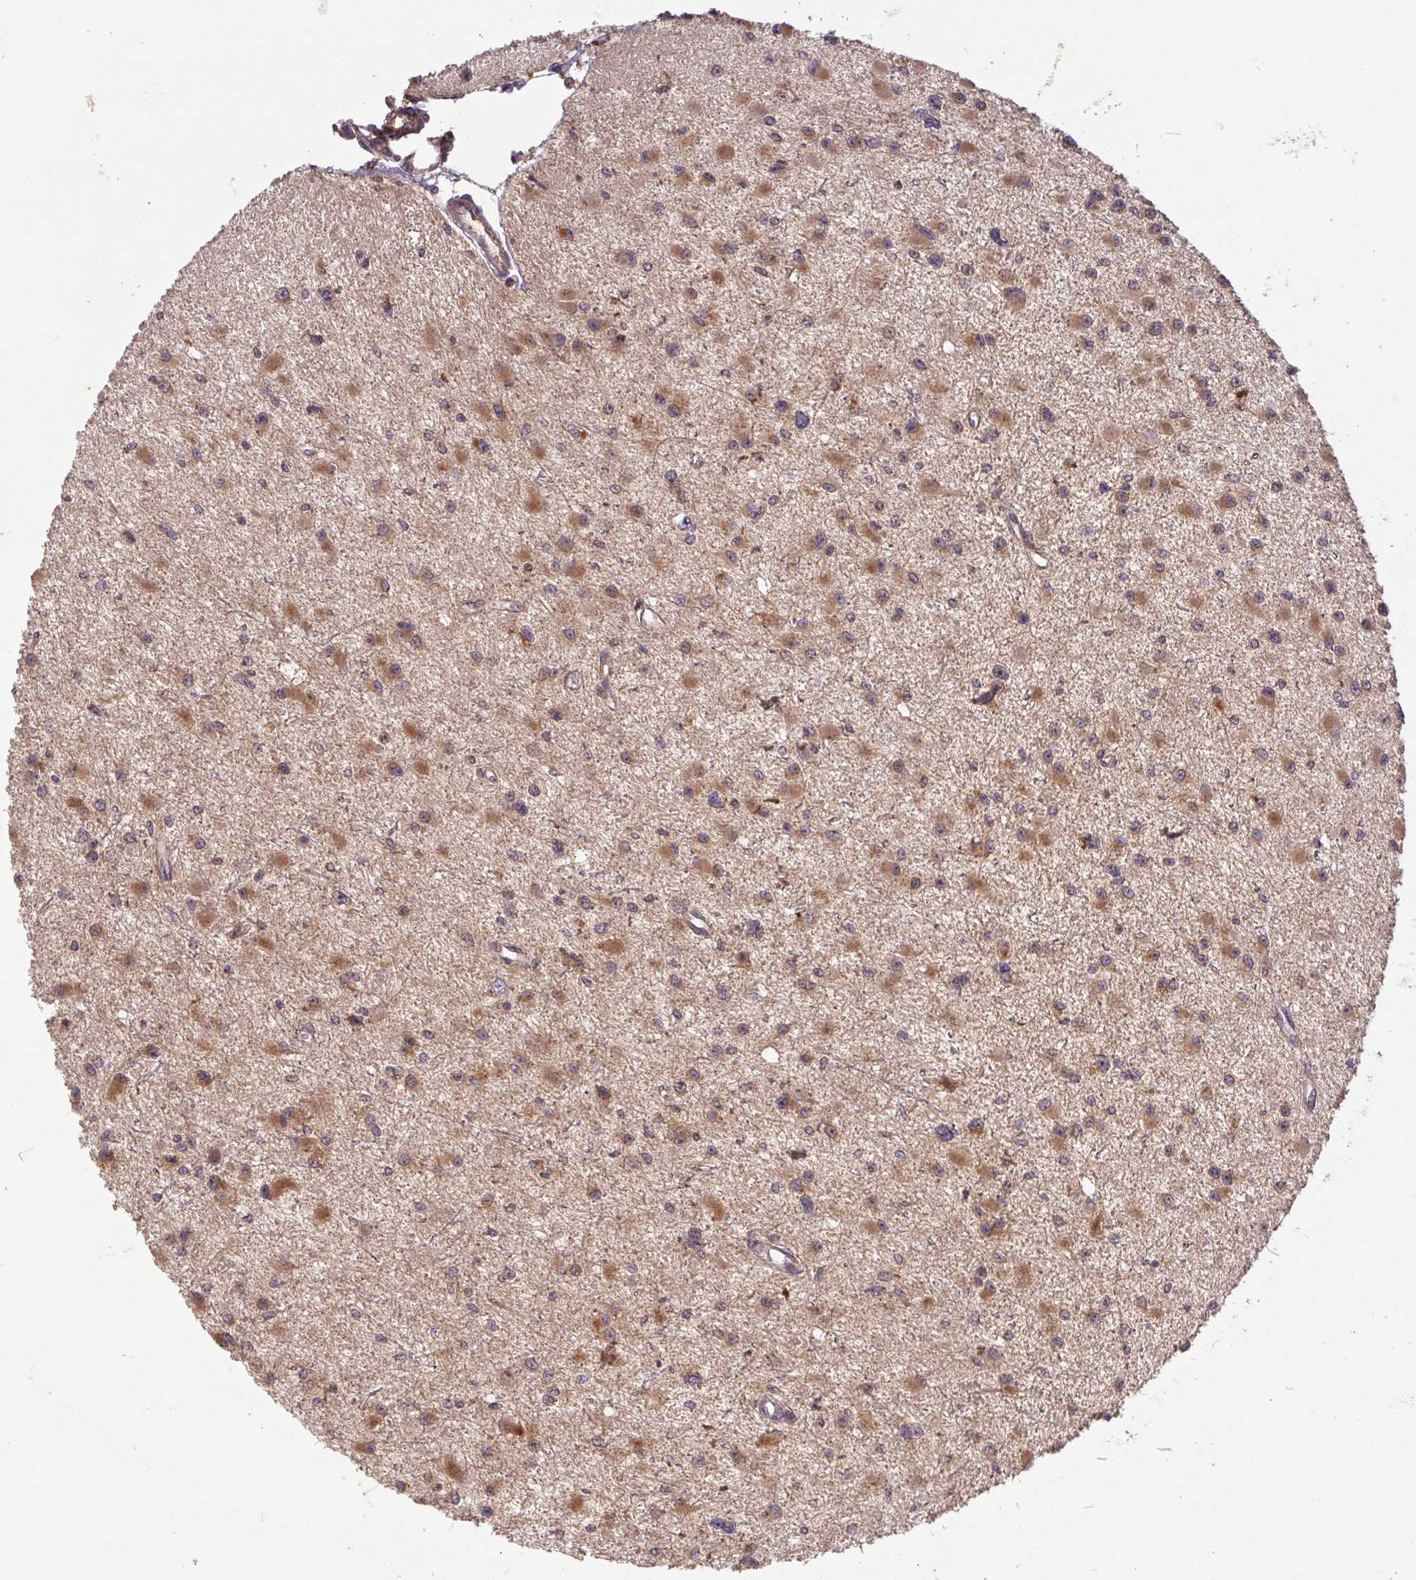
{"staining": {"intensity": "moderate", "quantity": ">75%", "location": "cytoplasmic/membranous"}, "tissue": "glioma", "cell_type": "Tumor cells", "image_type": "cancer", "snomed": [{"axis": "morphology", "description": "Glioma, malignant, High grade"}, {"axis": "topography", "description": "Brain"}], "caption": "Protein expression analysis of human glioma reveals moderate cytoplasmic/membranous expression in about >75% of tumor cells.", "gene": "MTHFD1", "patient": {"sex": "male", "age": 54}}